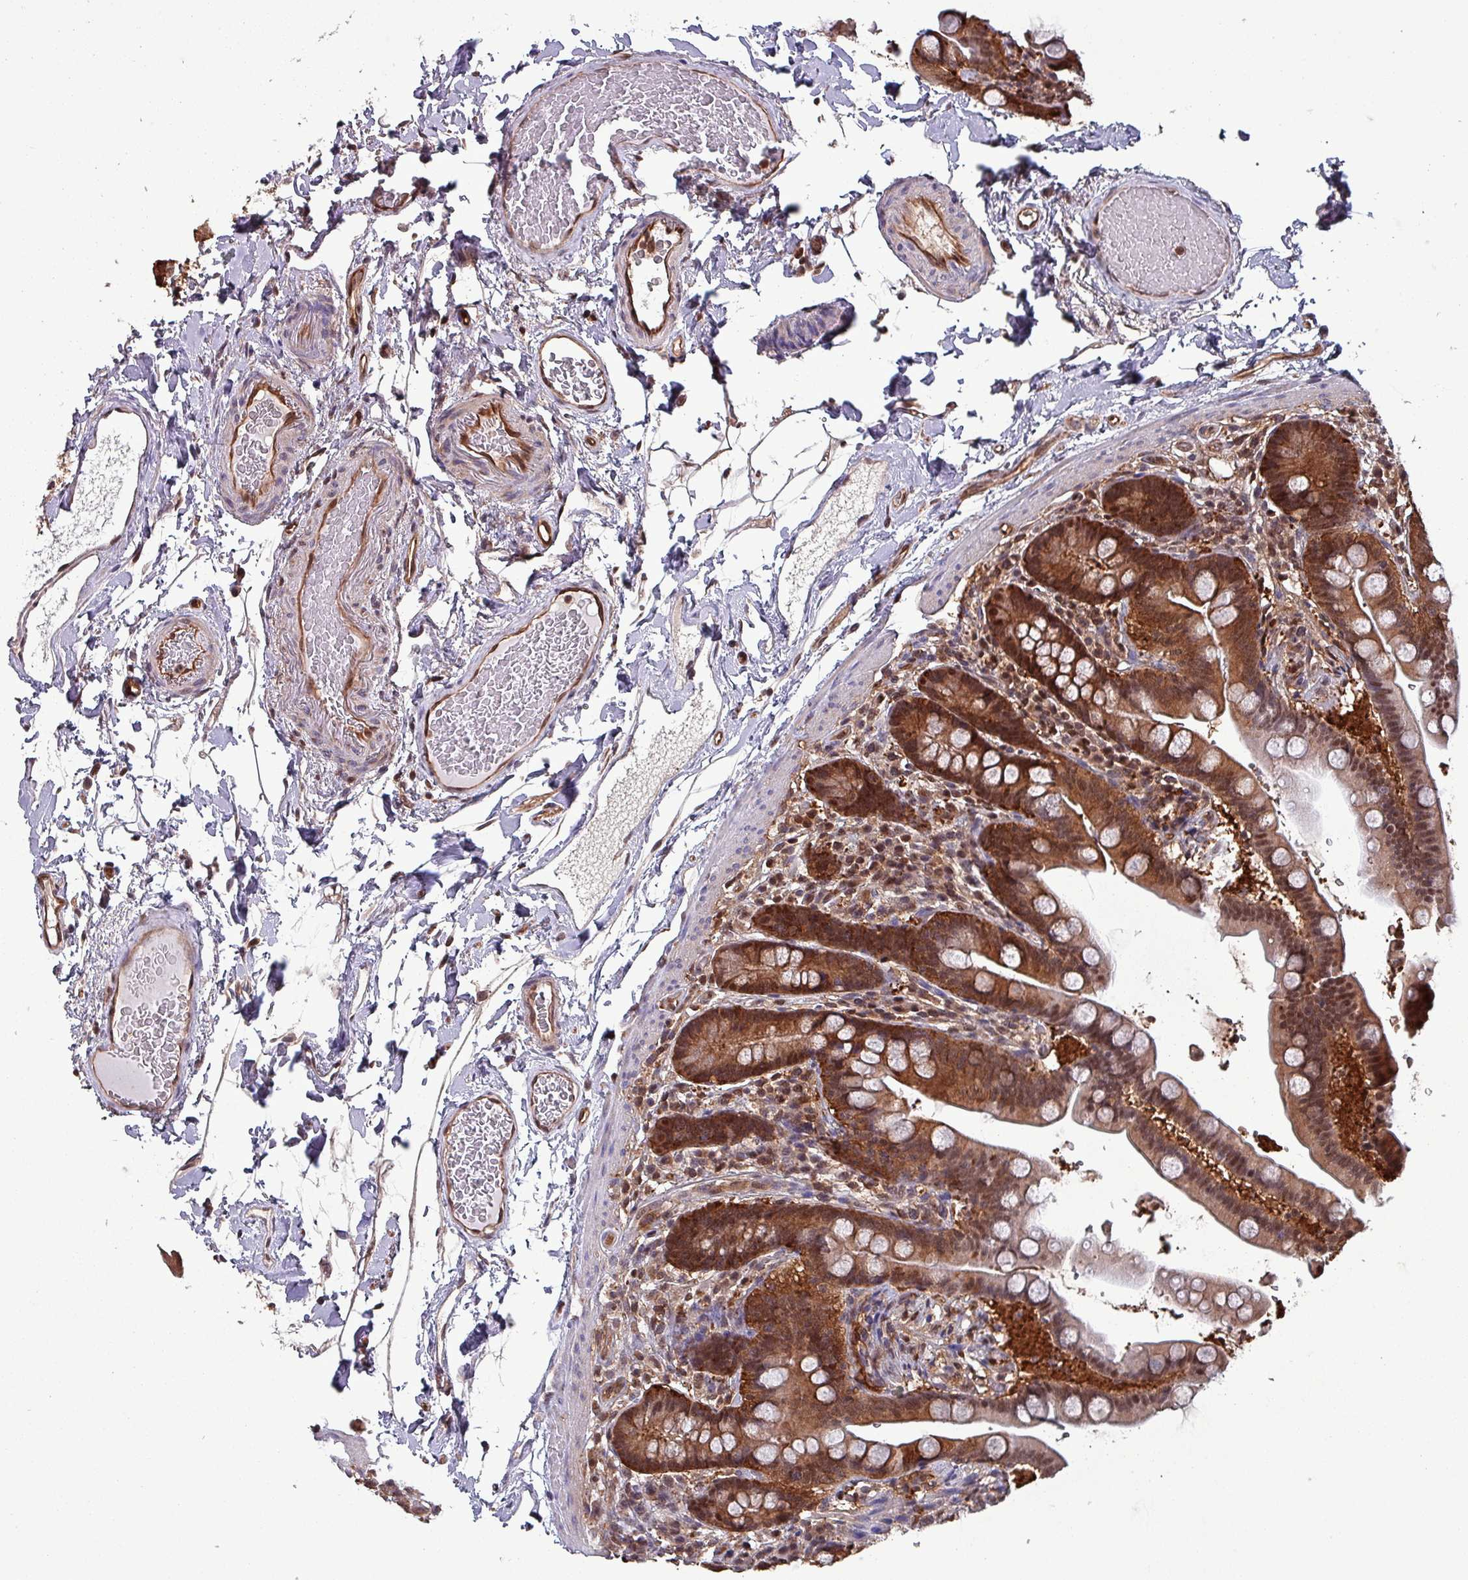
{"staining": {"intensity": "moderate", "quantity": ">75%", "location": "cytoplasmic/membranous"}, "tissue": "colon", "cell_type": "Endothelial cells", "image_type": "normal", "snomed": [{"axis": "morphology", "description": "Normal tissue, NOS"}, {"axis": "topography", "description": "Smooth muscle"}, {"axis": "topography", "description": "Colon"}], "caption": "Protein staining of normal colon shows moderate cytoplasmic/membranous positivity in approximately >75% of endothelial cells.", "gene": "PSMB8", "patient": {"sex": "male", "age": 73}}